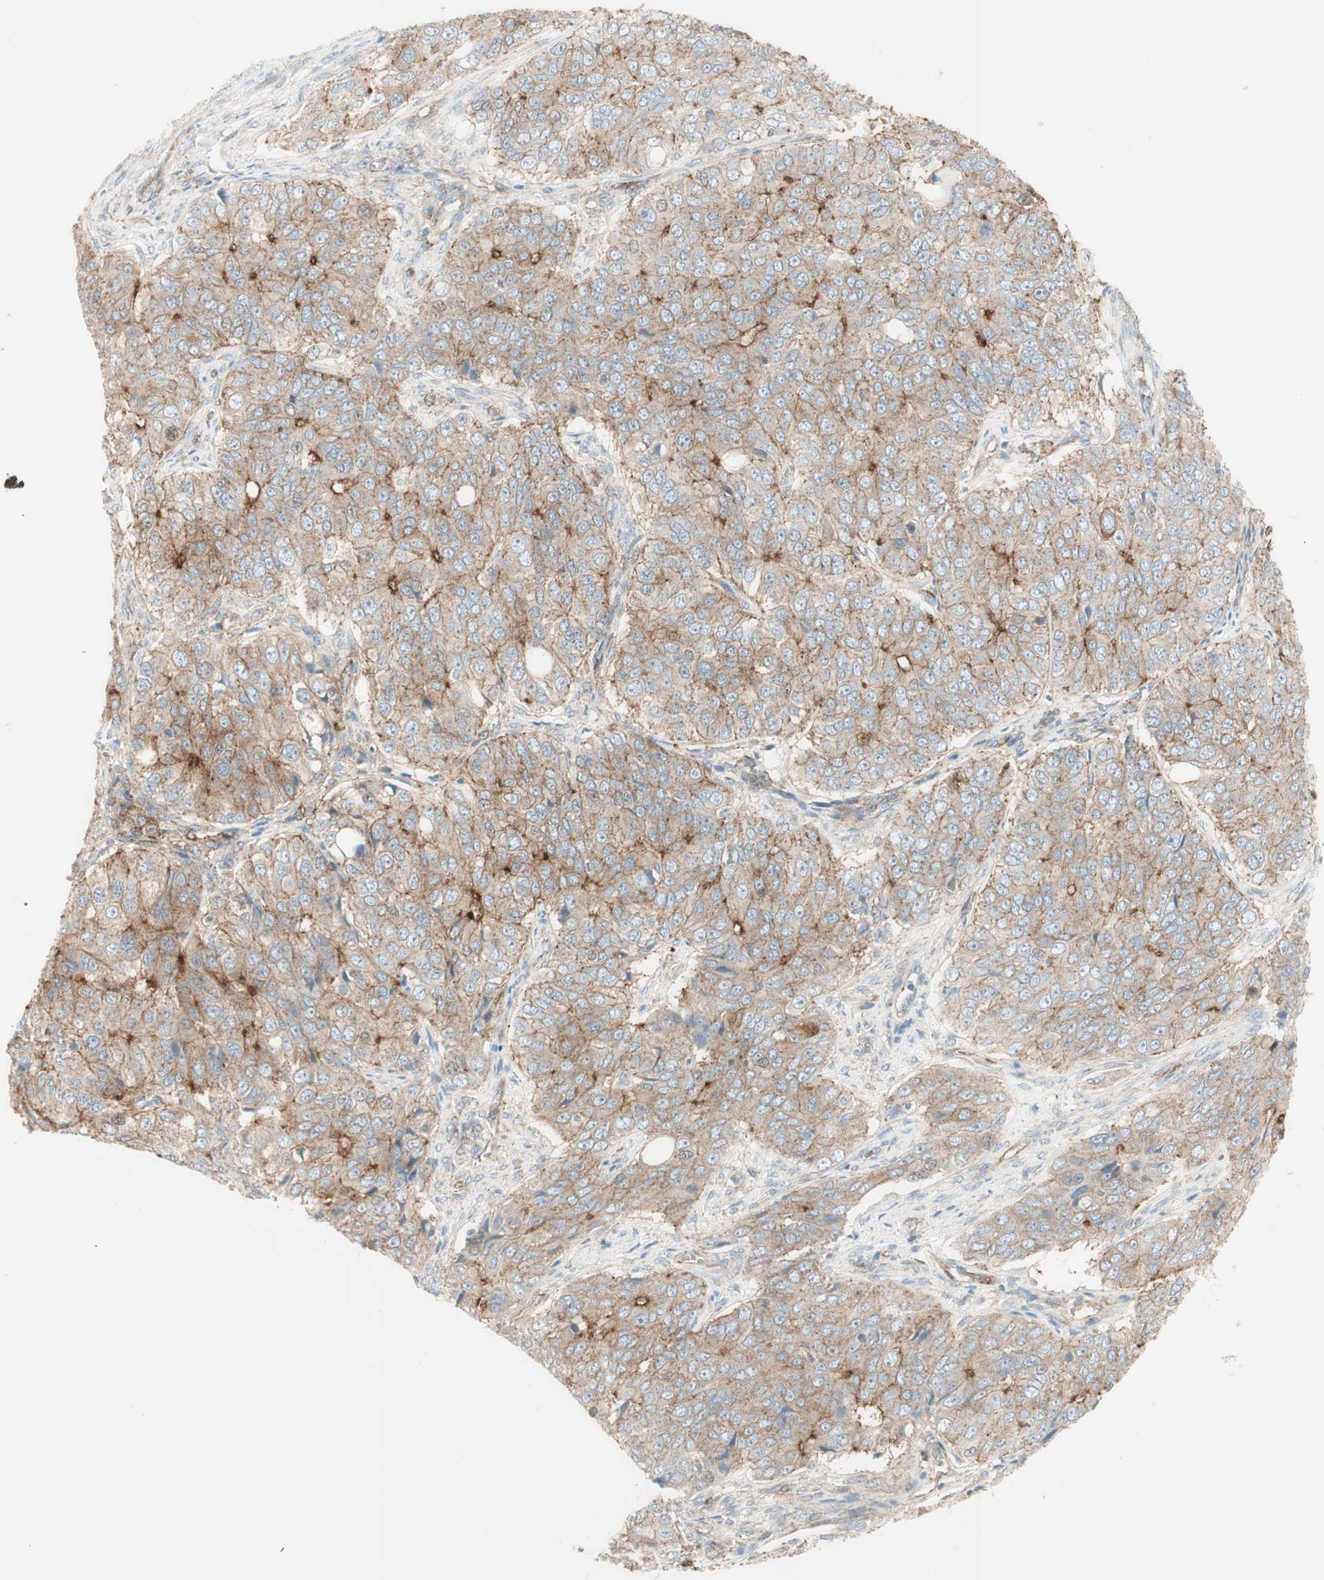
{"staining": {"intensity": "weak", "quantity": "25%-75%", "location": "cytoplasmic/membranous"}, "tissue": "ovarian cancer", "cell_type": "Tumor cells", "image_type": "cancer", "snomed": [{"axis": "morphology", "description": "Carcinoma, endometroid"}, {"axis": "topography", "description": "Ovary"}], "caption": "IHC (DAB (3,3'-diaminobenzidine)) staining of ovarian cancer (endometroid carcinoma) displays weak cytoplasmic/membranous protein positivity in approximately 25%-75% of tumor cells.", "gene": "MYO6", "patient": {"sex": "female", "age": 51}}